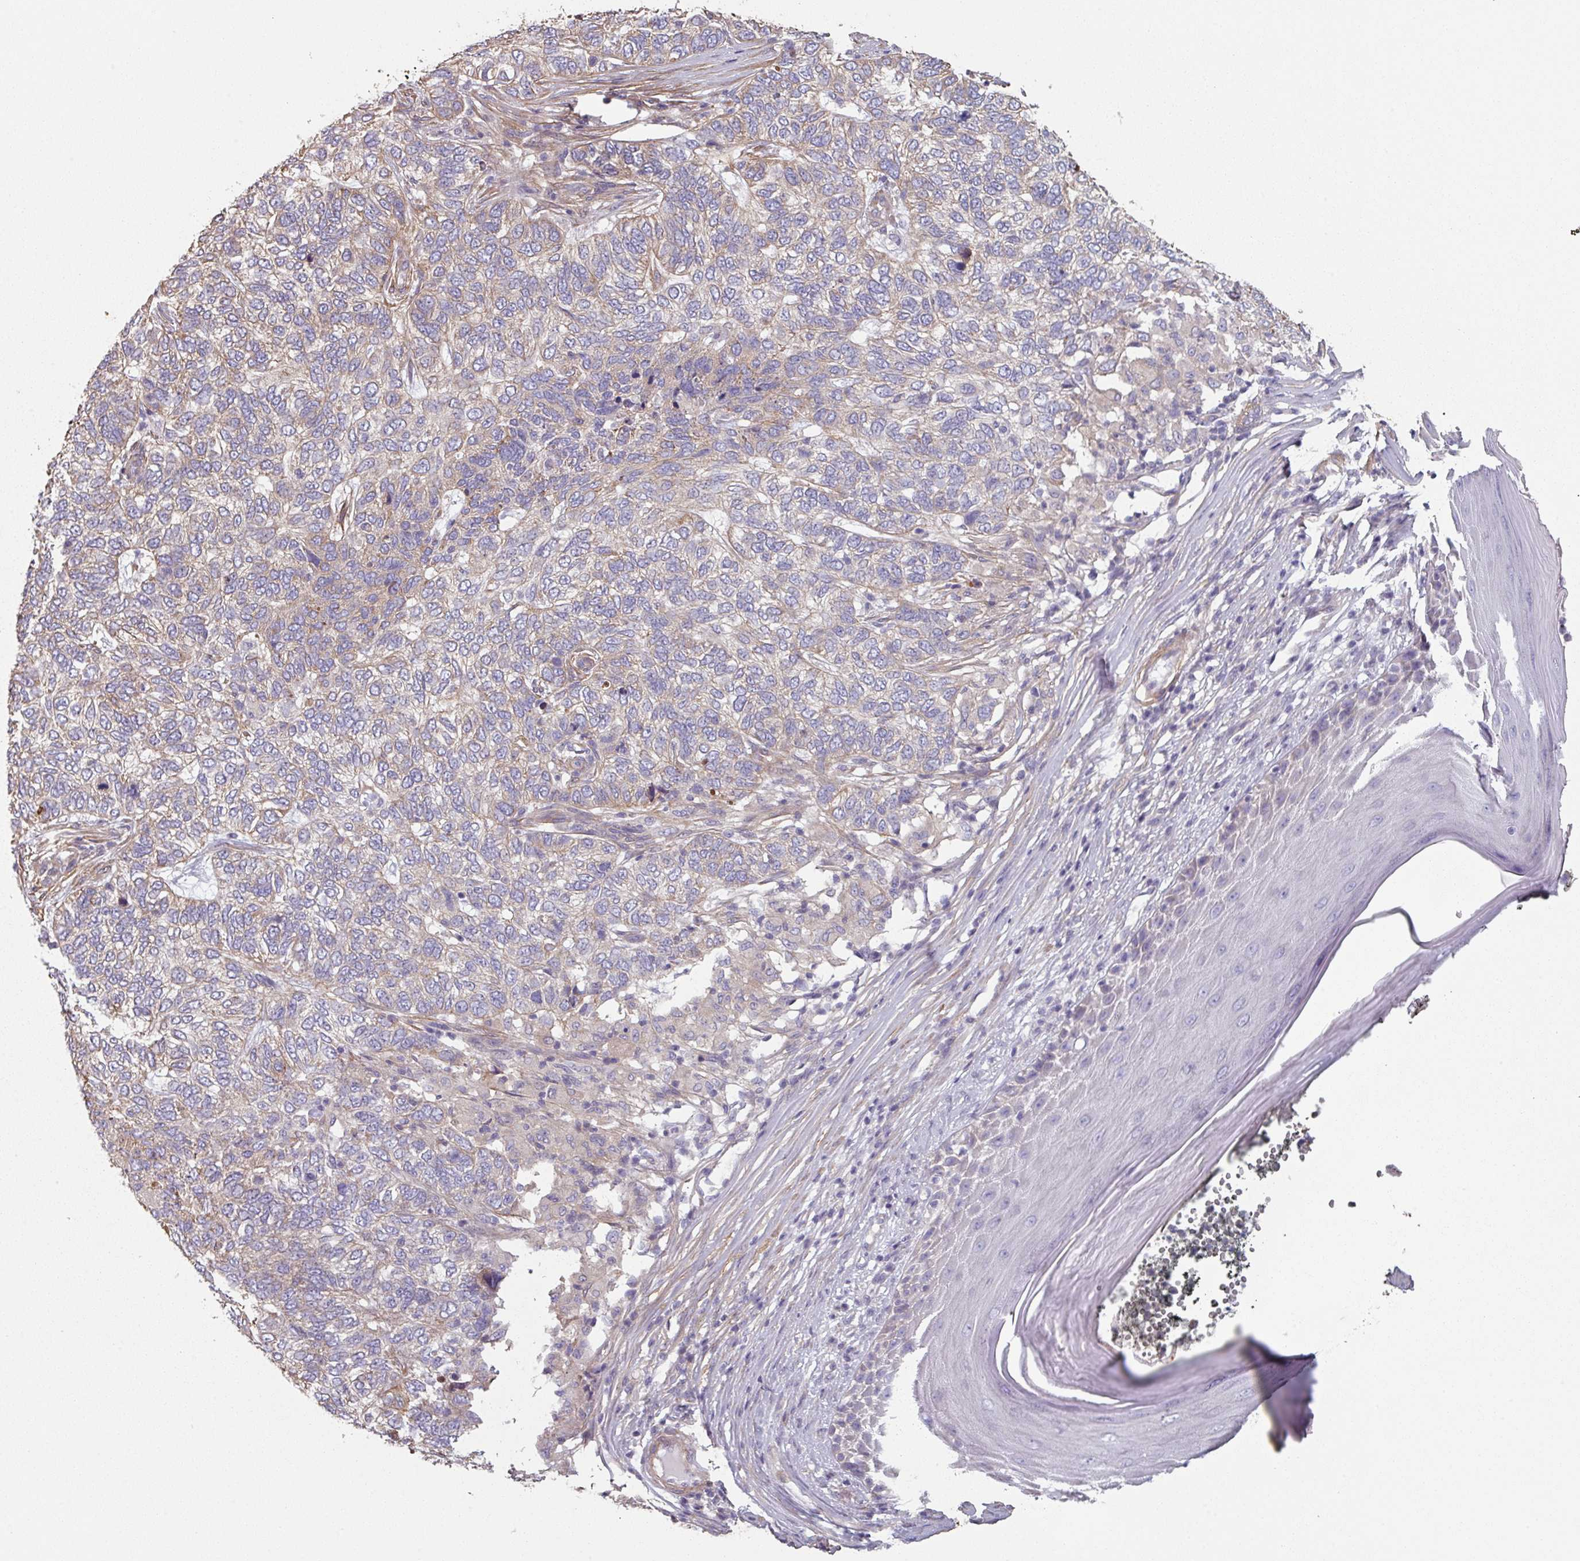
{"staining": {"intensity": "weak", "quantity": "25%-75%", "location": "cytoplasmic/membranous"}, "tissue": "skin cancer", "cell_type": "Tumor cells", "image_type": "cancer", "snomed": [{"axis": "morphology", "description": "Basal cell carcinoma"}, {"axis": "topography", "description": "Skin"}], "caption": "A low amount of weak cytoplasmic/membranous staining is present in approximately 25%-75% of tumor cells in basal cell carcinoma (skin) tissue. Immunohistochemistry stains the protein in brown and the nuclei are stained blue.", "gene": "GSTA4", "patient": {"sex": "female", "age": 65}}